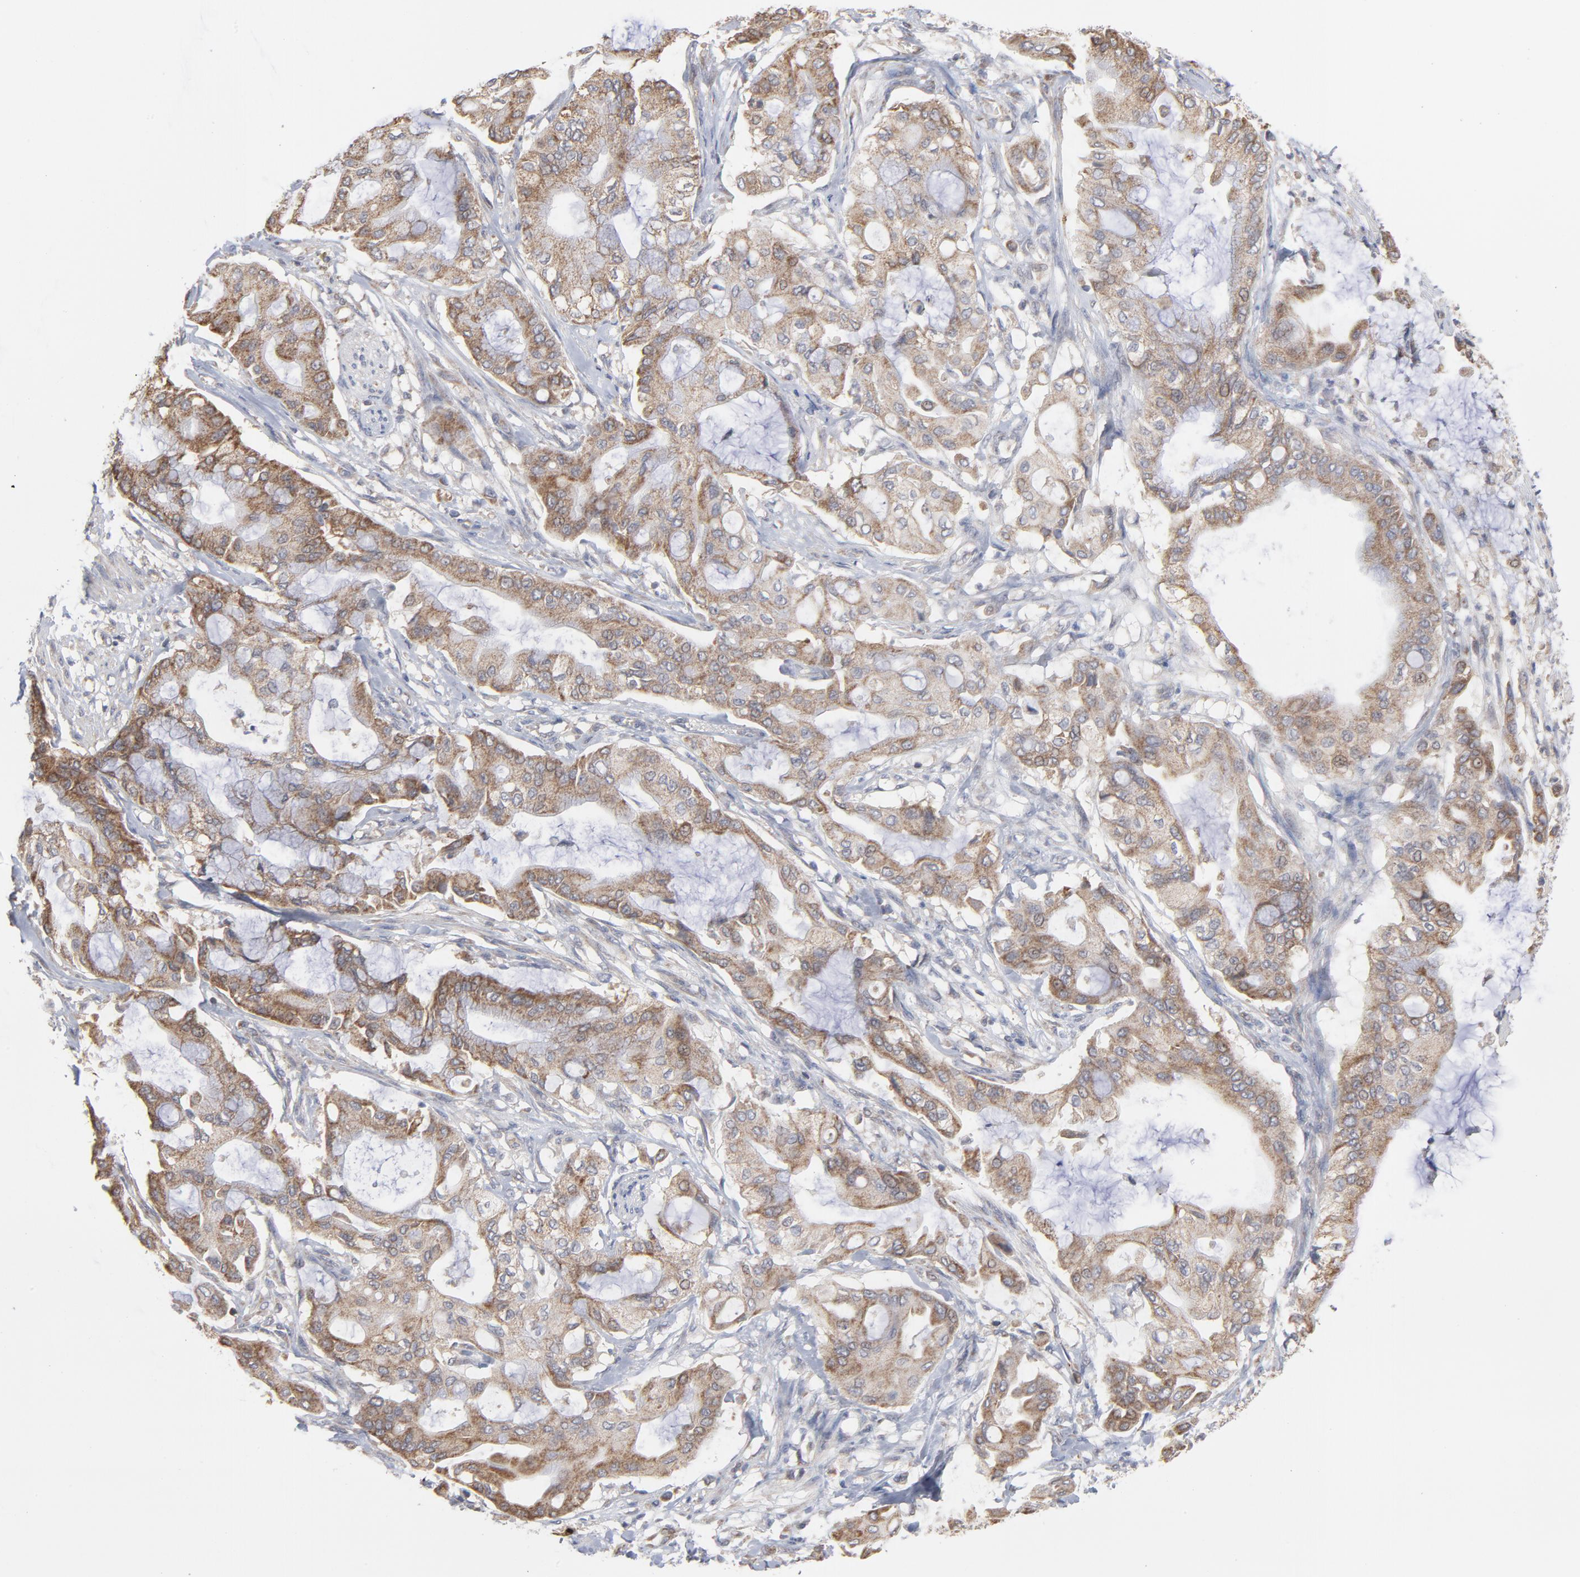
{"staining": {"intensity": "moderate", "quantity": ">75%", "location": "cytoplasmic/membranous"}, "tissue": "pancreatic cancer", "cell_type": "Tumor cells", "image_type": "cancer", "snomed": [{"axis": "morphology", "description": "Adenocarcinoma, NOS"}, {"axis": "morphology", "description": "Adenocarcinoma, metastatic, NOS"}, {"axis": "topography", "description": "Lymph node"}, {"axis": "topography", "description": "Pancreas"}, {"axis": "topography", "description": "Duodenum"}], "caption": "Immunohistochemistry of adenocarcinoma (pancreatic) displays medium levels of moderate cytoplasmic/membranous positivity in approximately >75% of tumor cells.", "gene": "PPFIBP2", "patient": {"sex": "female", "age": 64}}